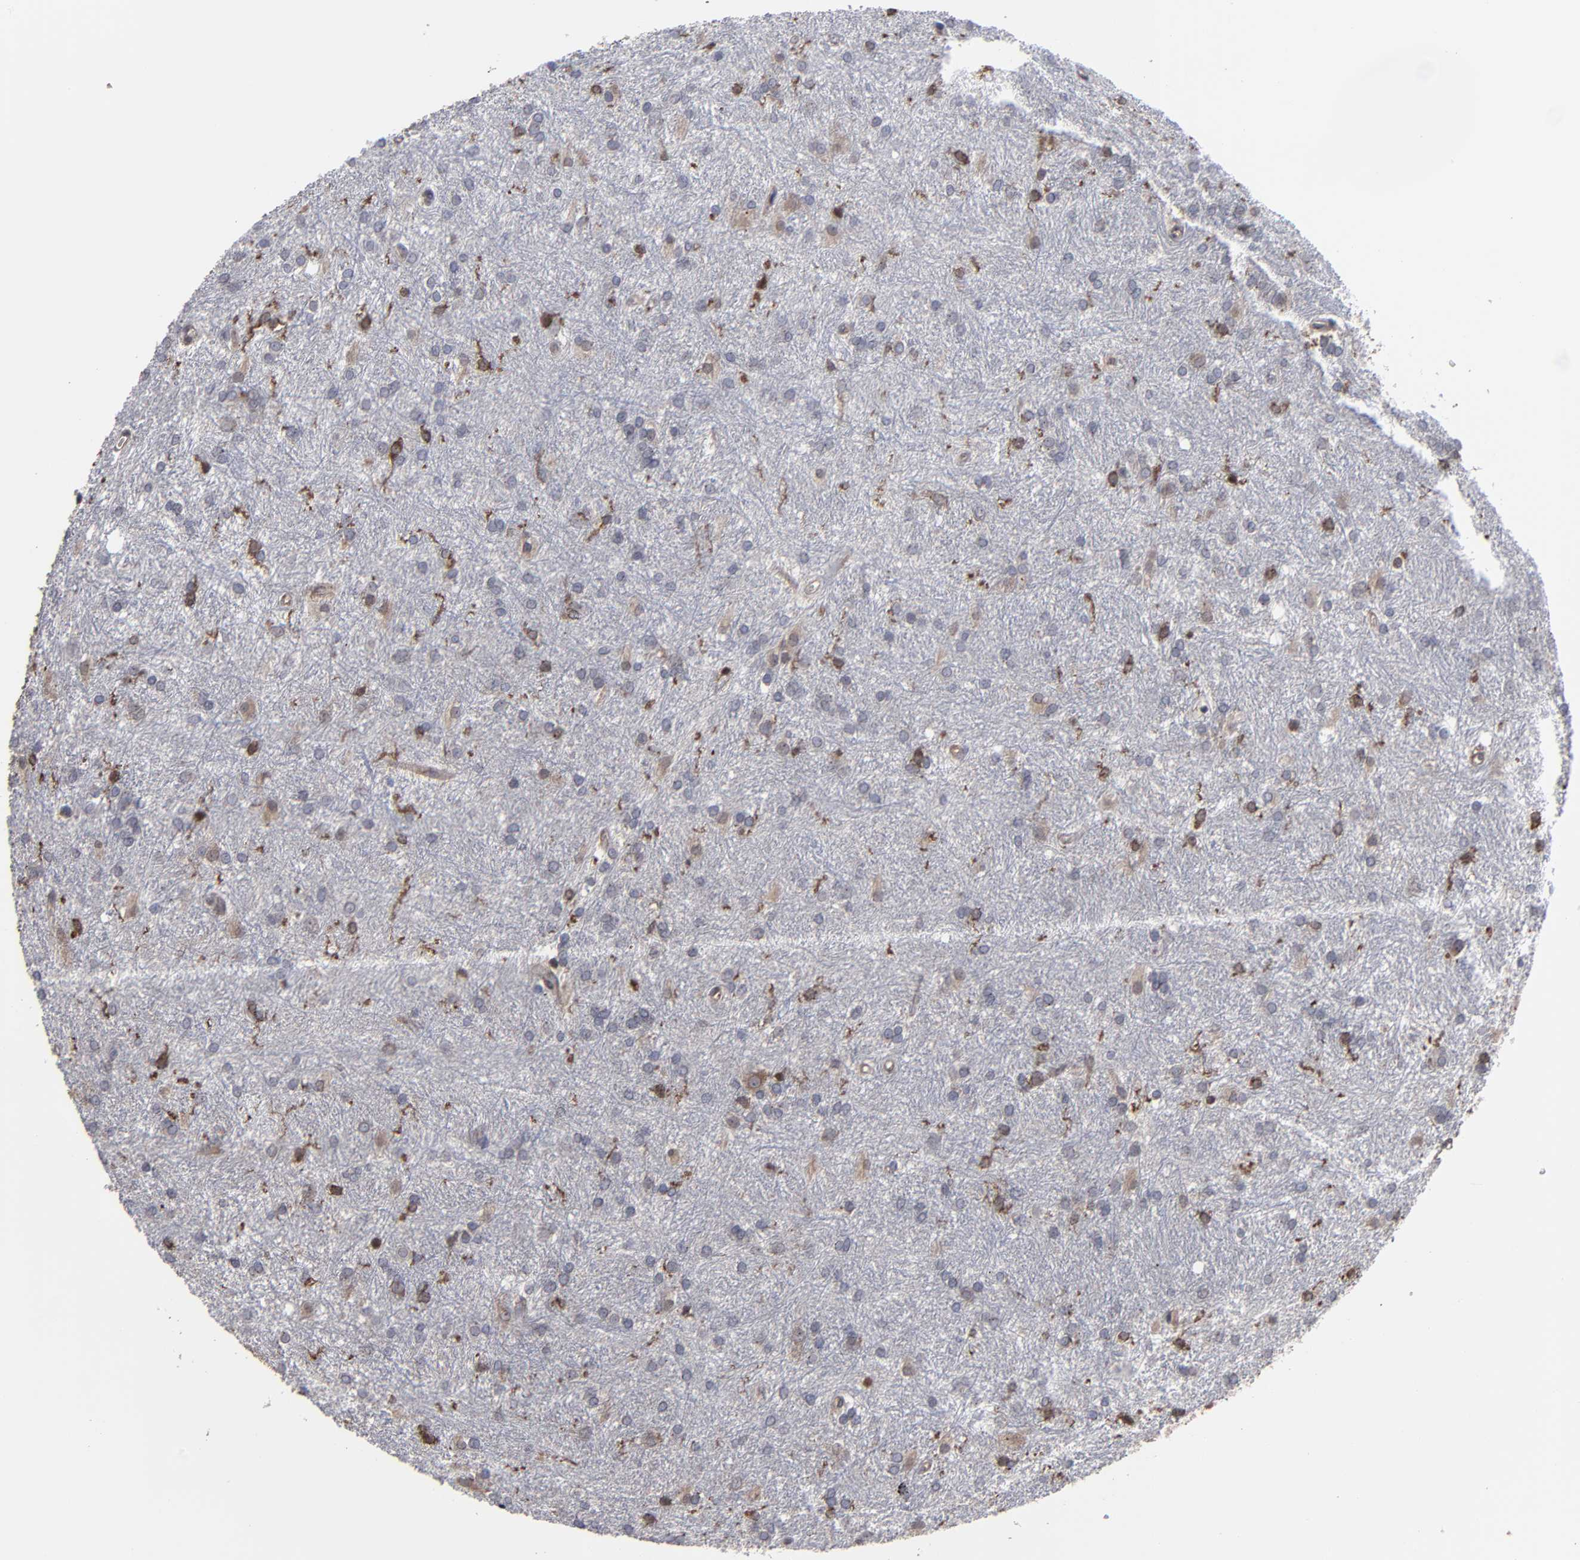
{"staining": {"intensity": "moderate", "quantity": "<25%", "location": "cytoplasmic/membranous"}, "tissue": "glioma", "cell_type": "Tumor cells", "image_type": "cancer", "snomed": [{"axis": "morphology", "description": "Glioma, malignant, High grade"}, {"axis": "topography", "description": "Brain"}], "caption": "A brown stain labels moderate cytoplasmic/membranous staining of a protein in human glioma tumor cells.", "gene": "KIAA2026", "patient": {"sex": "female", "age": 50}}